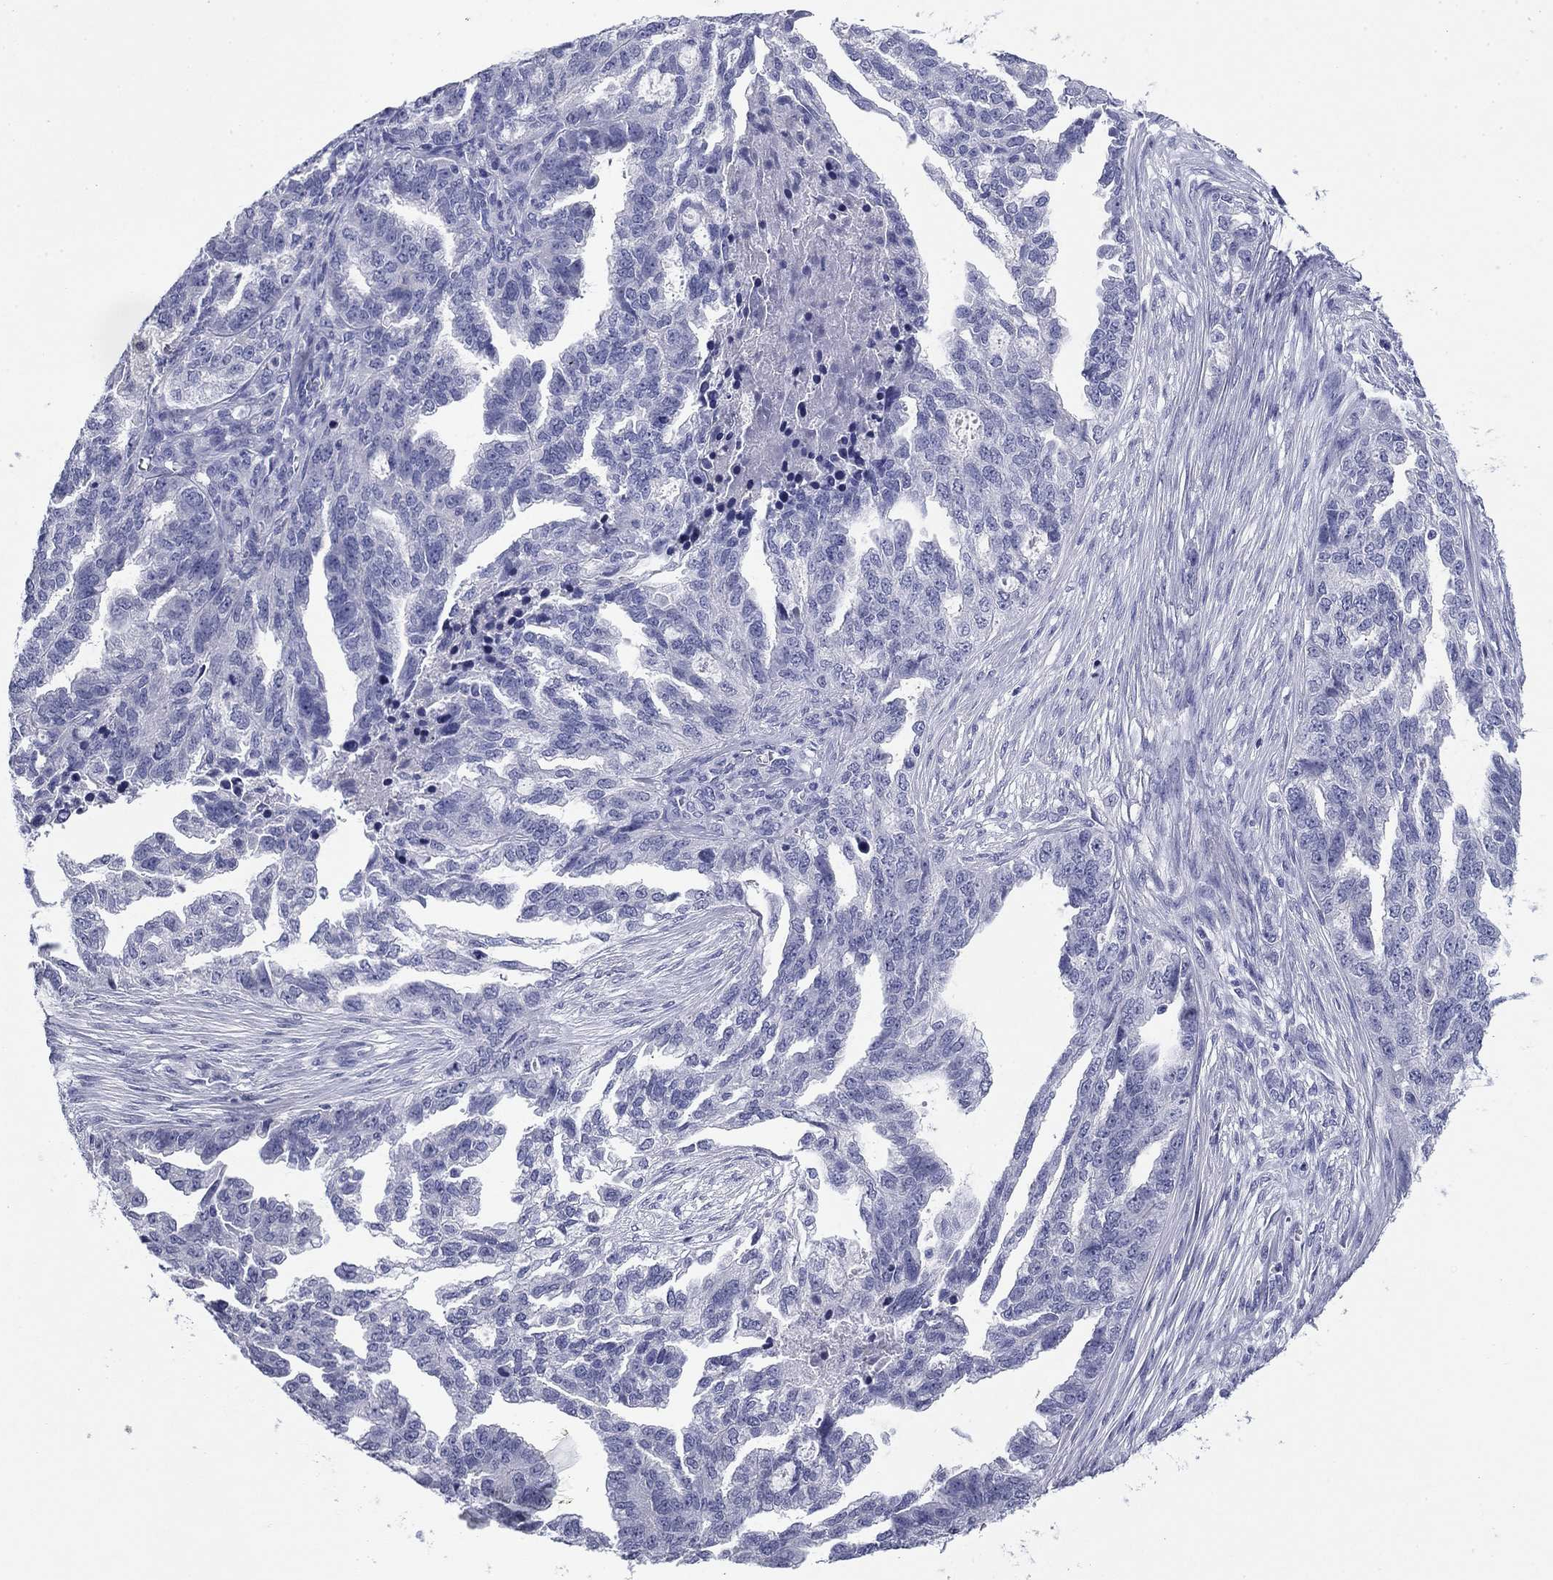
{"staining": {"intensity": "negative", "quantity": "none", "location": "none"}, "tissue": "ovarian cancer", "cell_type": "Tumor cells", "image_type": "cancer", "snomed": [{"axis": "morphology", "description": "Cystadenocarcinoma, serous, NOS"}, {"axis": "topography", "description": "Ovary"}], "caption": "IHC micrograph of ovarian cancer (serous cystadenocarcinoma) stained for a protein (brown), which displays no staining in tumor cells.", "gene": "ABCC2", "patient": {"sex": "female", "age": 51}}